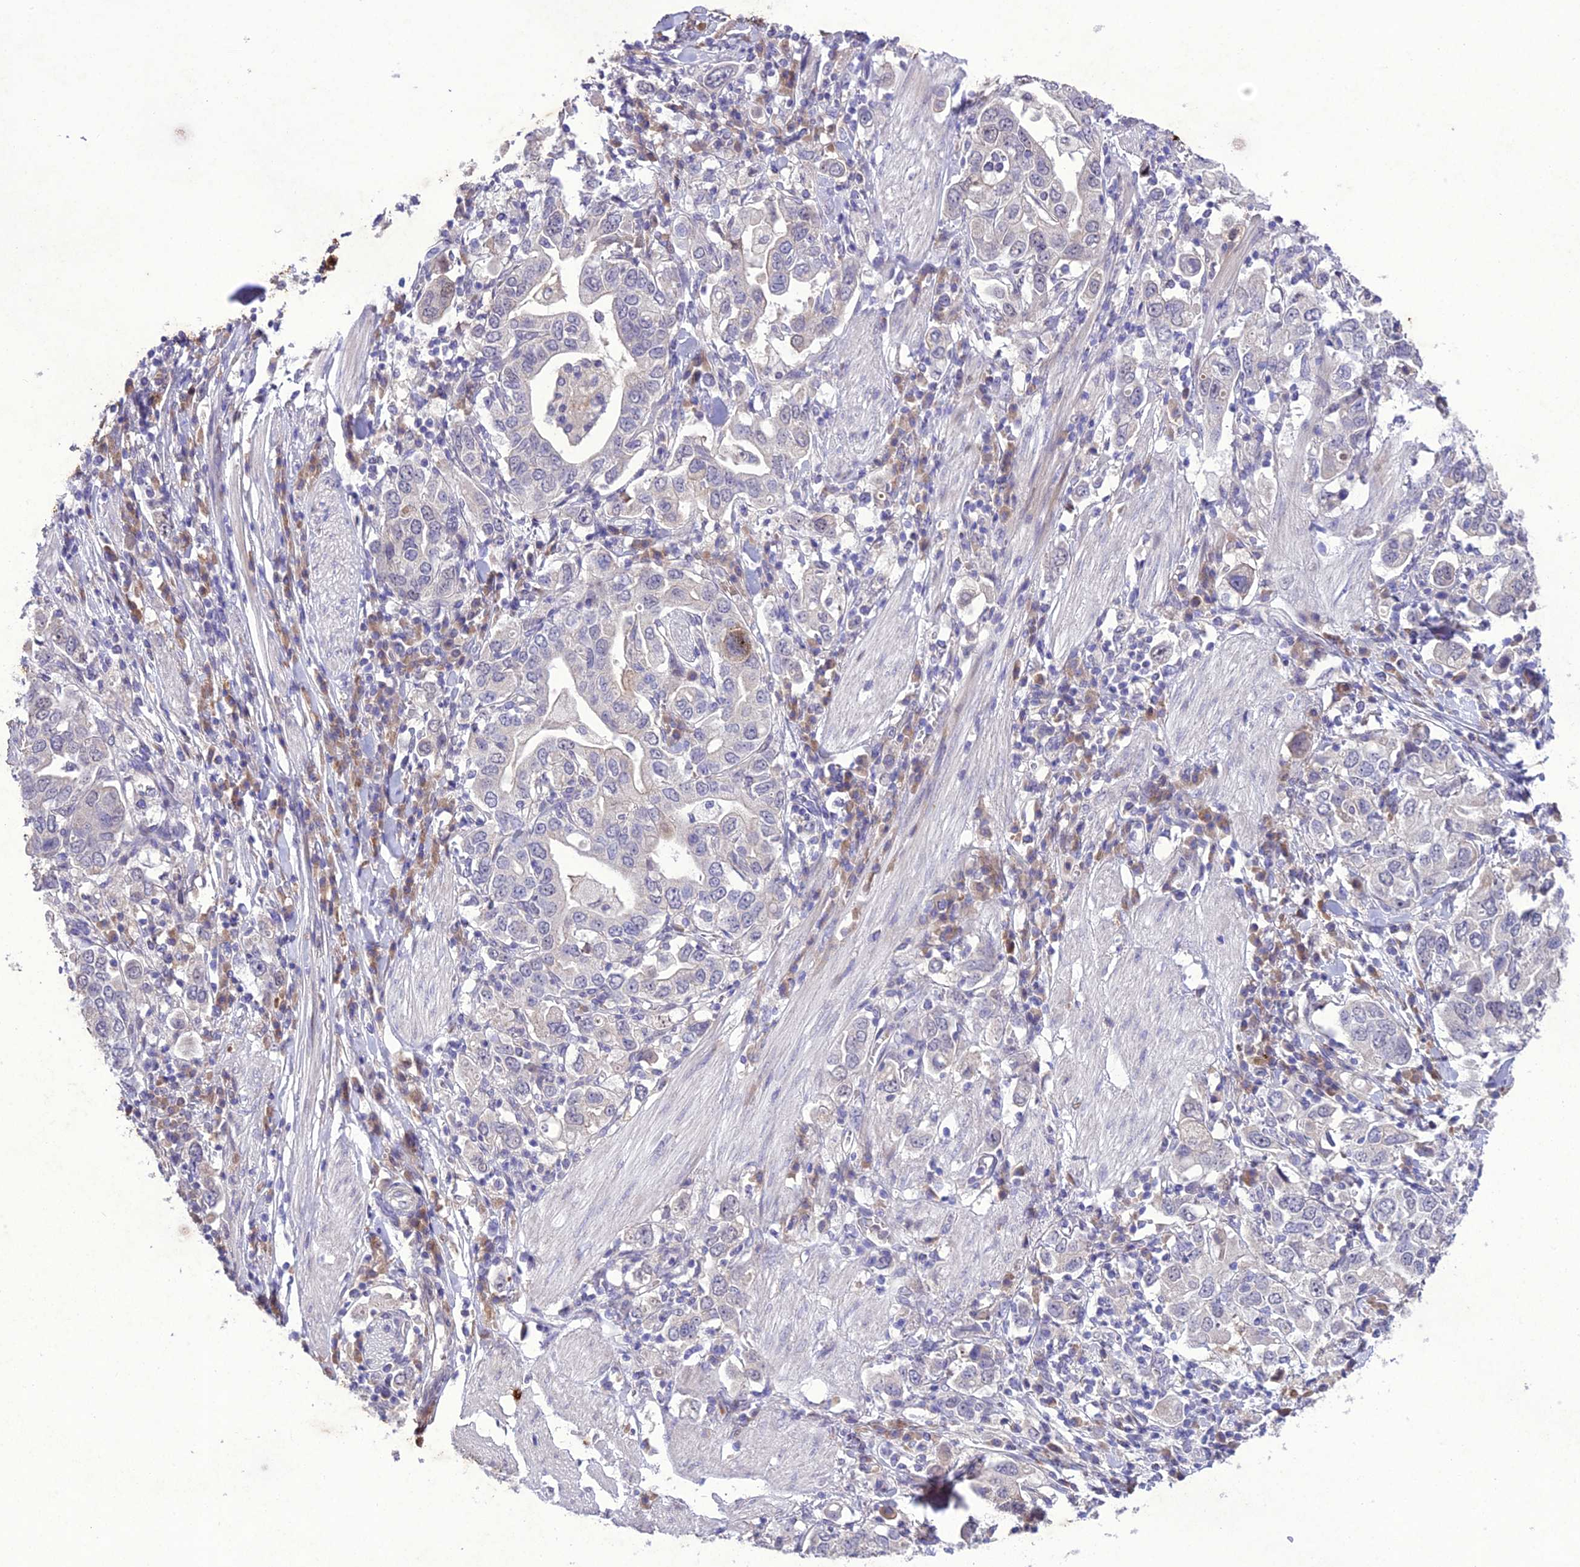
{"staining": {"intensity": "negative", "quantity": "none", "location": "none"}, "tissue": "stomach cancer", "cell_type": "Tumor cells", "image_type": "cancer", "snomed": [{"axis": "morphology", "description": "Adenocarcinoma, NOS"}, {"axis": "topography", "description": "Stomach, upper"}], "caption": "The photomicrograph reveals no staining of tumor cells in stomach cancer (adenocarcinoma).", "gene": "ANKRD52", "patient": {"sex": "male", "age": 62}}